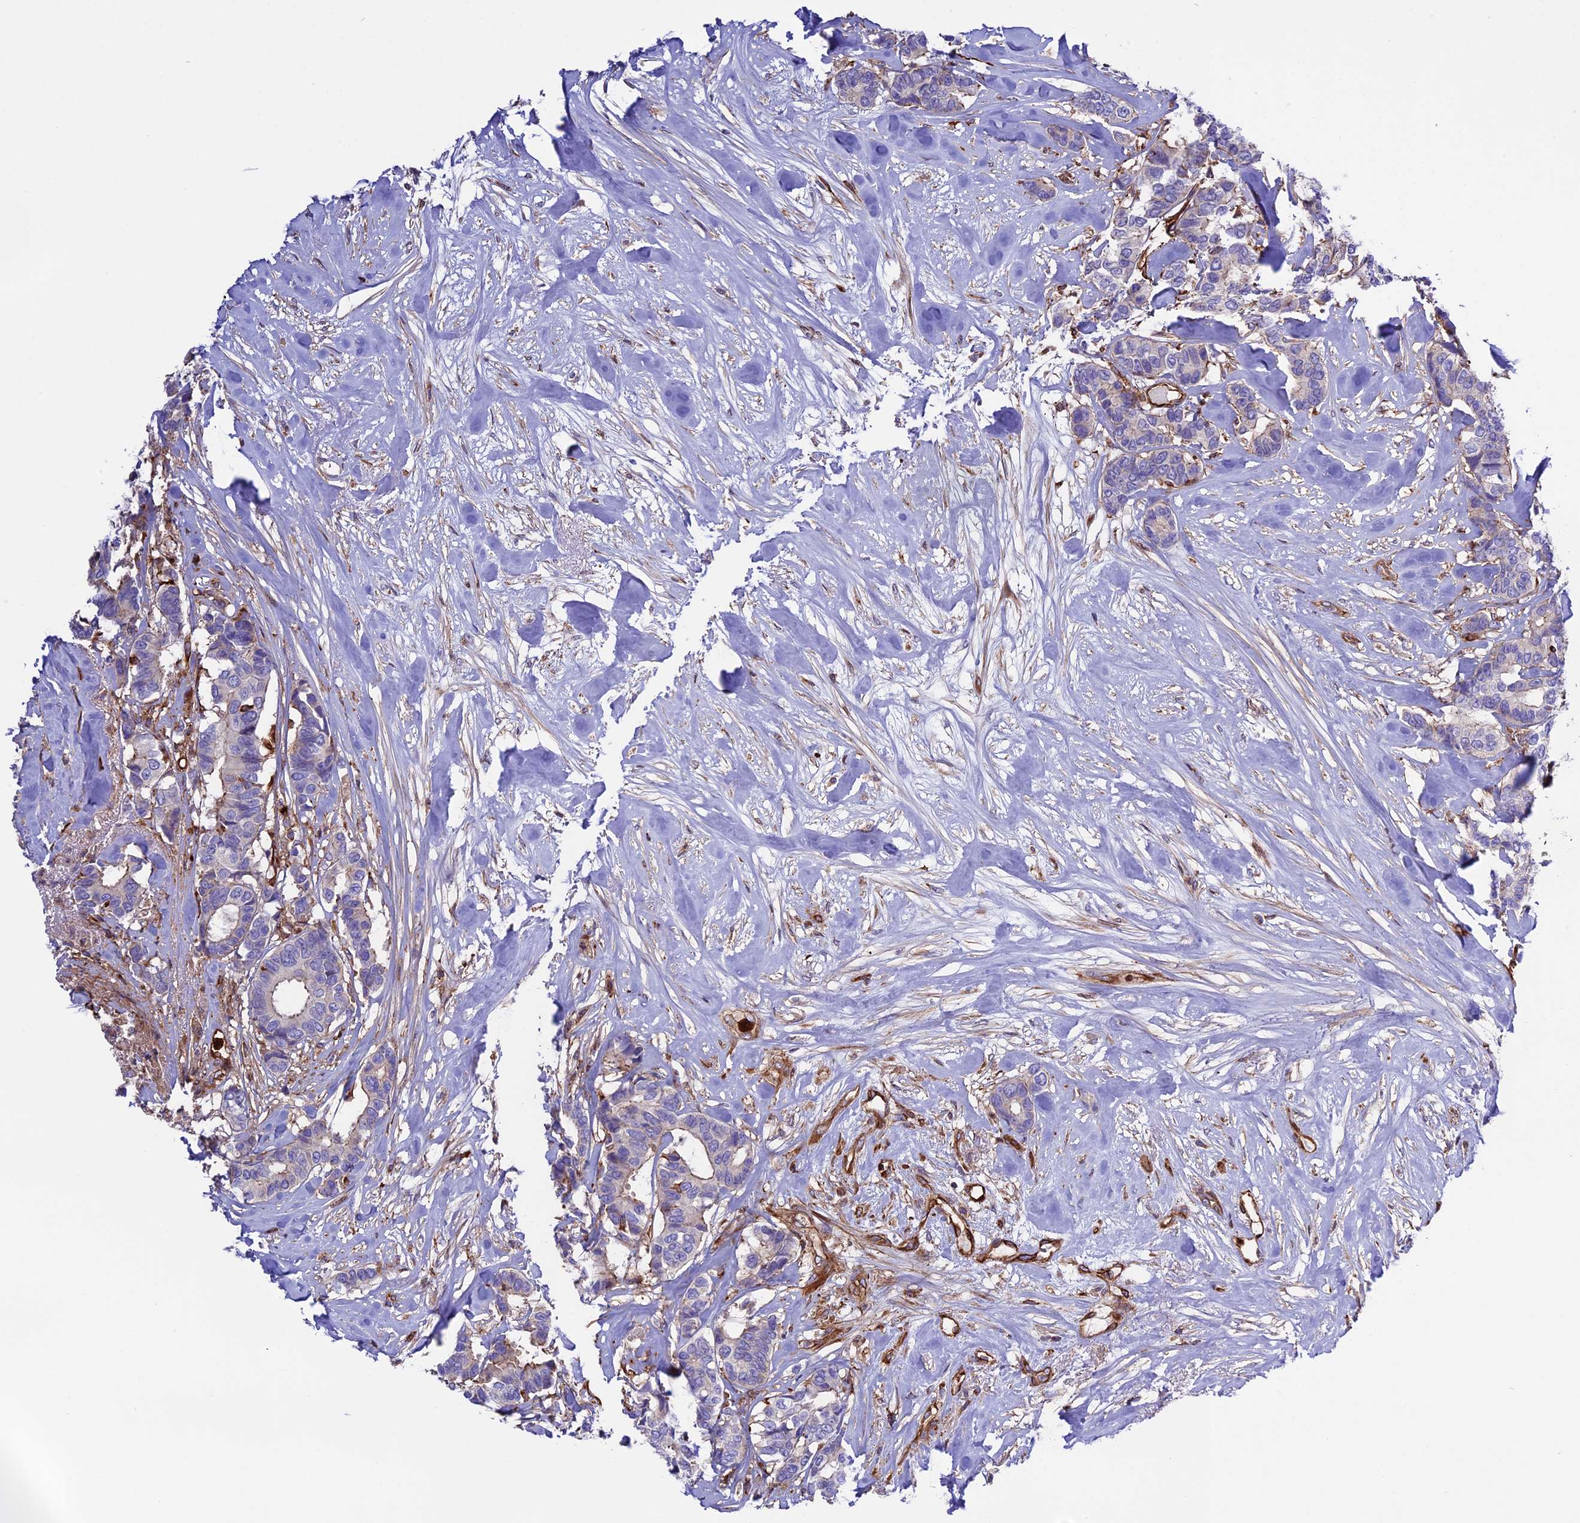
{"staining": {"intensity": "negative", "quantity": "none", "location": "none"}, "tissue": "breast cancer", "cell_type": "Tumor cells", "image_type": "cancer", "snomed": [{"axis": "morphology", "description": "Duct carcinoma"}, {"axis": "topography", "description": "Breast"}], "caption": "A high-resolution image shows IHC staining of breast cancer, which shows no significant positivity in tumor cells.", "gene": "CD99L2", "patient": {"sex": "female", "age": 87}}